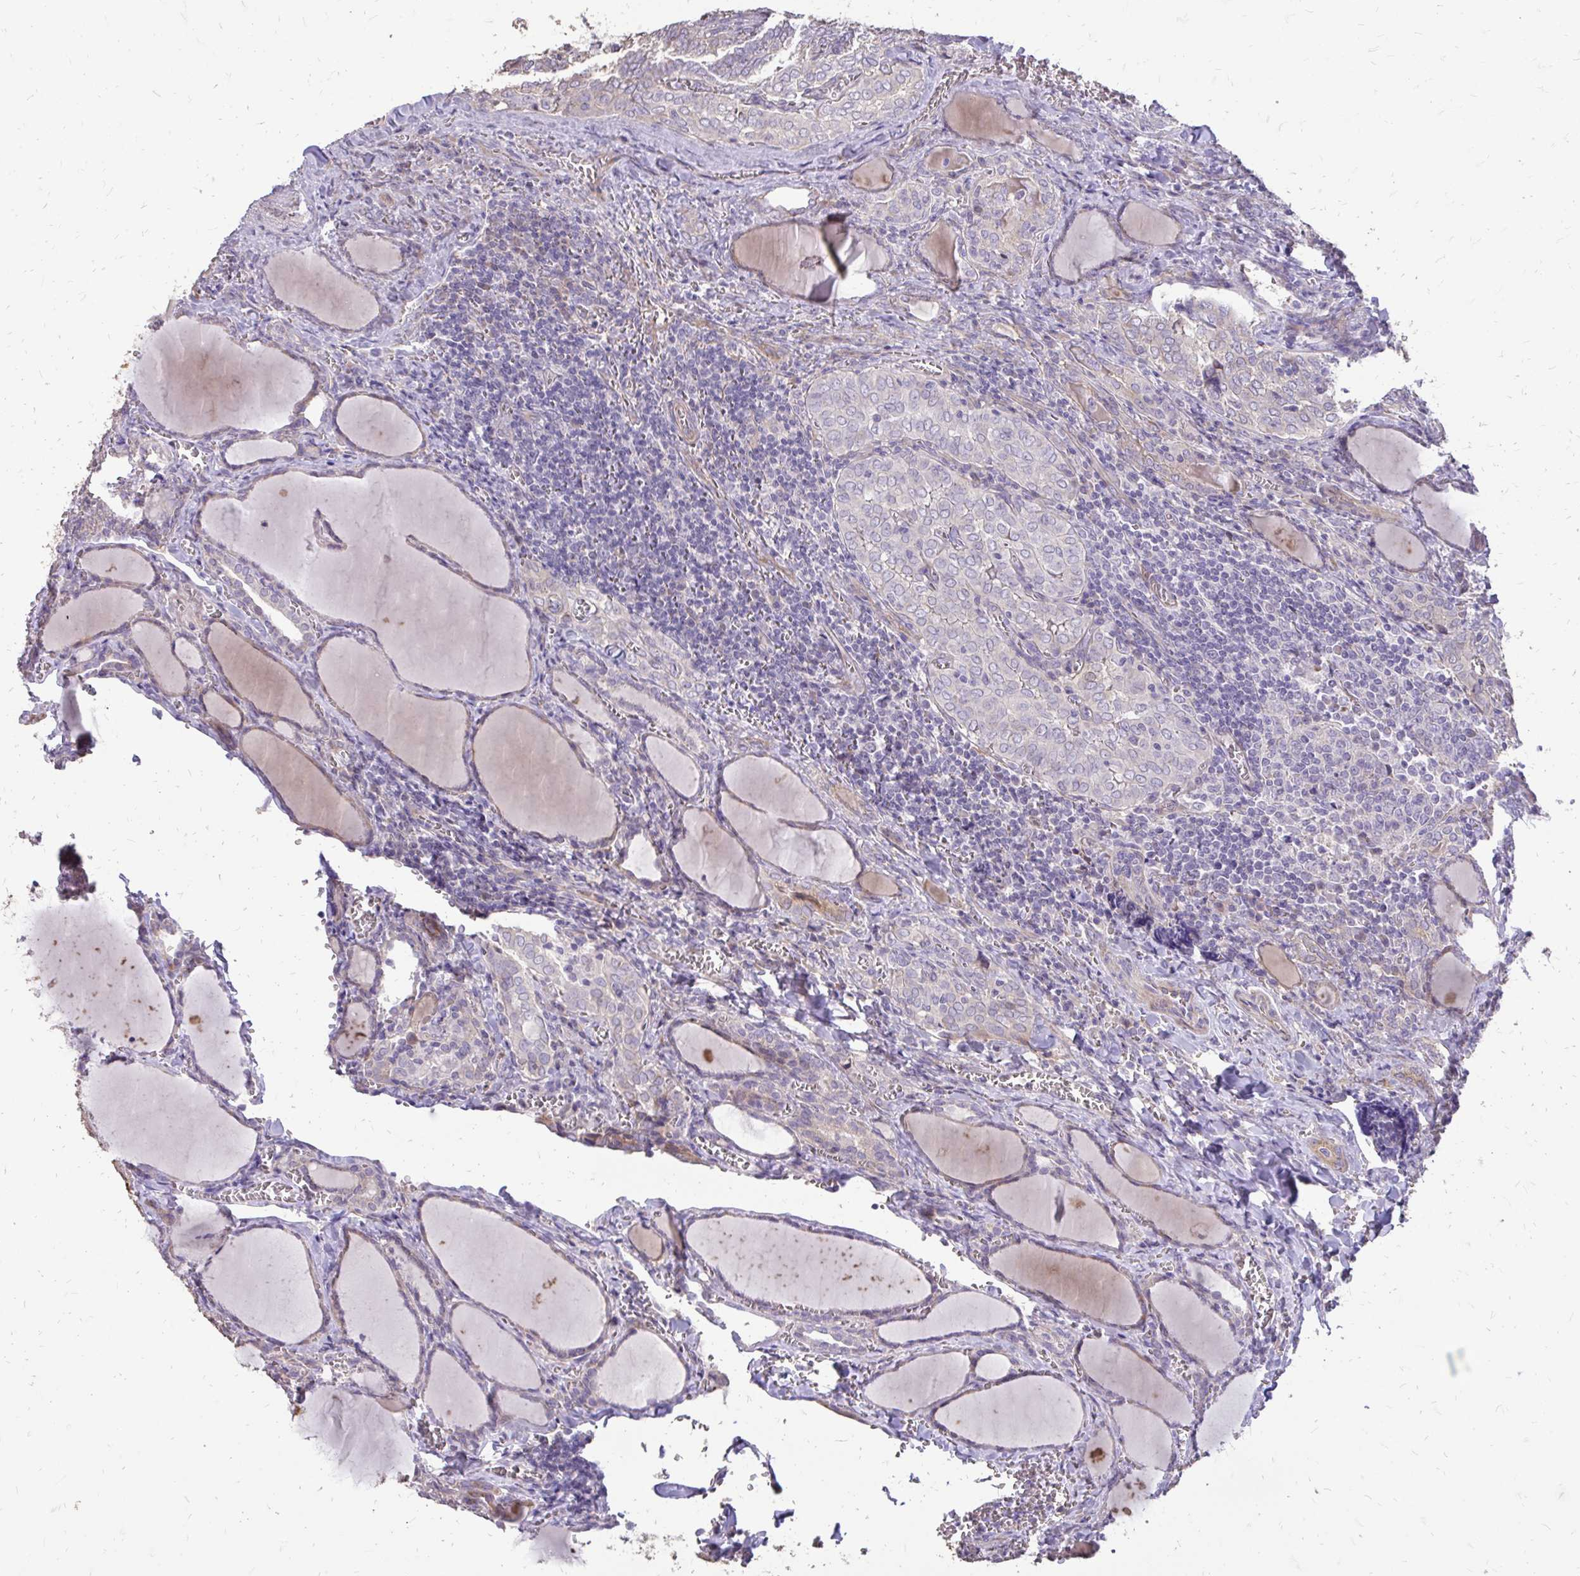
{"staining": {"intensity": "negative", "quantity": "none", "location": "none"}, "tissue": "thyroid cancer", "cell_type": "Tumor cells", "image_type": "cancer", "snomed": [{"axis": "morphology", "description": "Papillary adenocarcinoma, NOS"}, {"axis": "topography", "description": "Thyroid gland"}], "caption": "This is a image of IHC staining of thyroid papillary adenocarcinoma, which shows no positivity in tumor cells. (DAB (3,3'-diaminobenzidine) immunohistochemistry, high magnification).", "gene": "MYORG", "patient": {"sex": "female", "age": 30}}